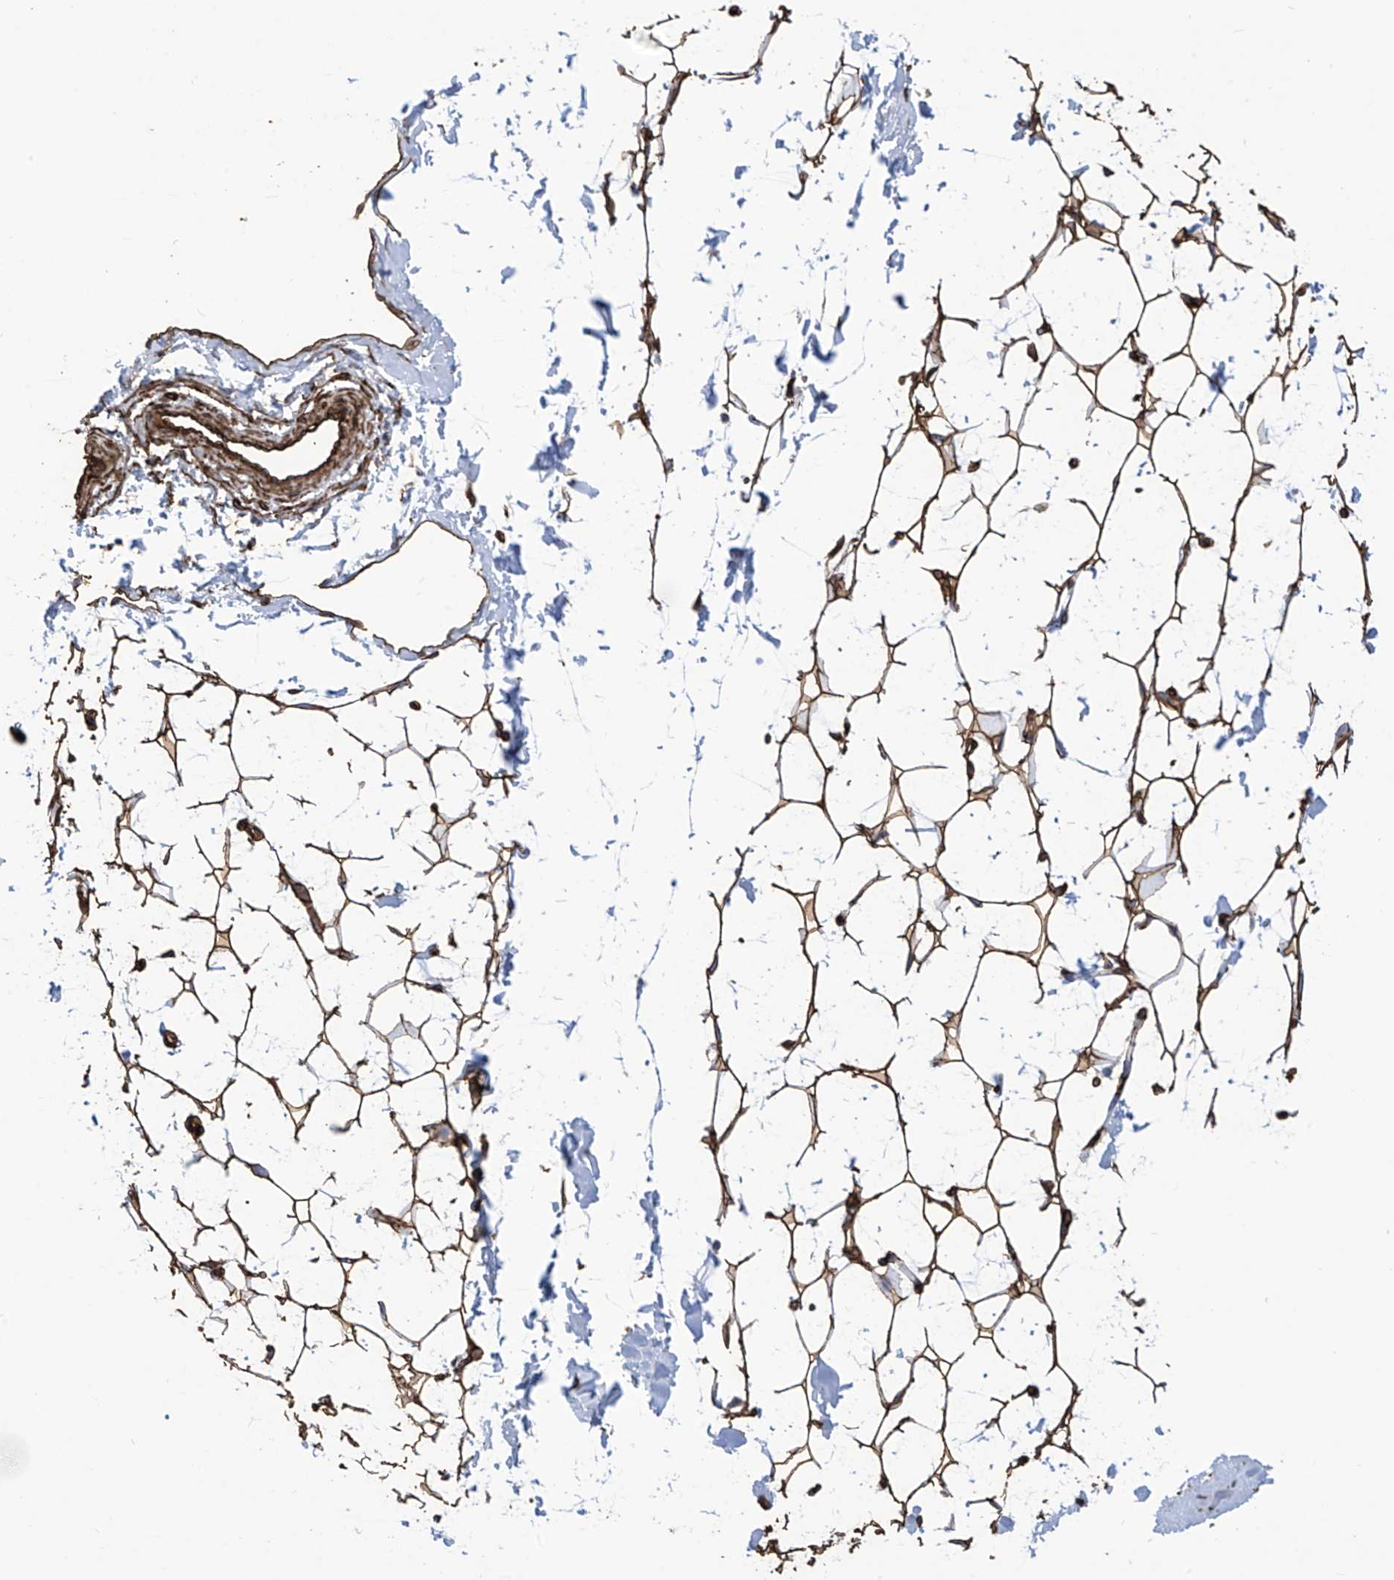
{"staining": {"intensity": "strong", "quantity": ">75%", "location": "cytoplasmic/membranous"}, "tissue": "adipose tissue", "cell_type": "Adipocytes", "image_type": "normal", "snomed": [{"axis": "morphology", "description": "Normal tissue, NOS"}, {"axis": "topography", "description": "Breast"}], "caption": "Immunohistochemistry (IHC) image of benign human adipose tissue stained for a protein (brown), which shows high levels of strong cytoplasmic/membranous staining in about >75% of adipocytes.", "gene": "UBTD1", "patient": {"sex": "female", "age": 23}}